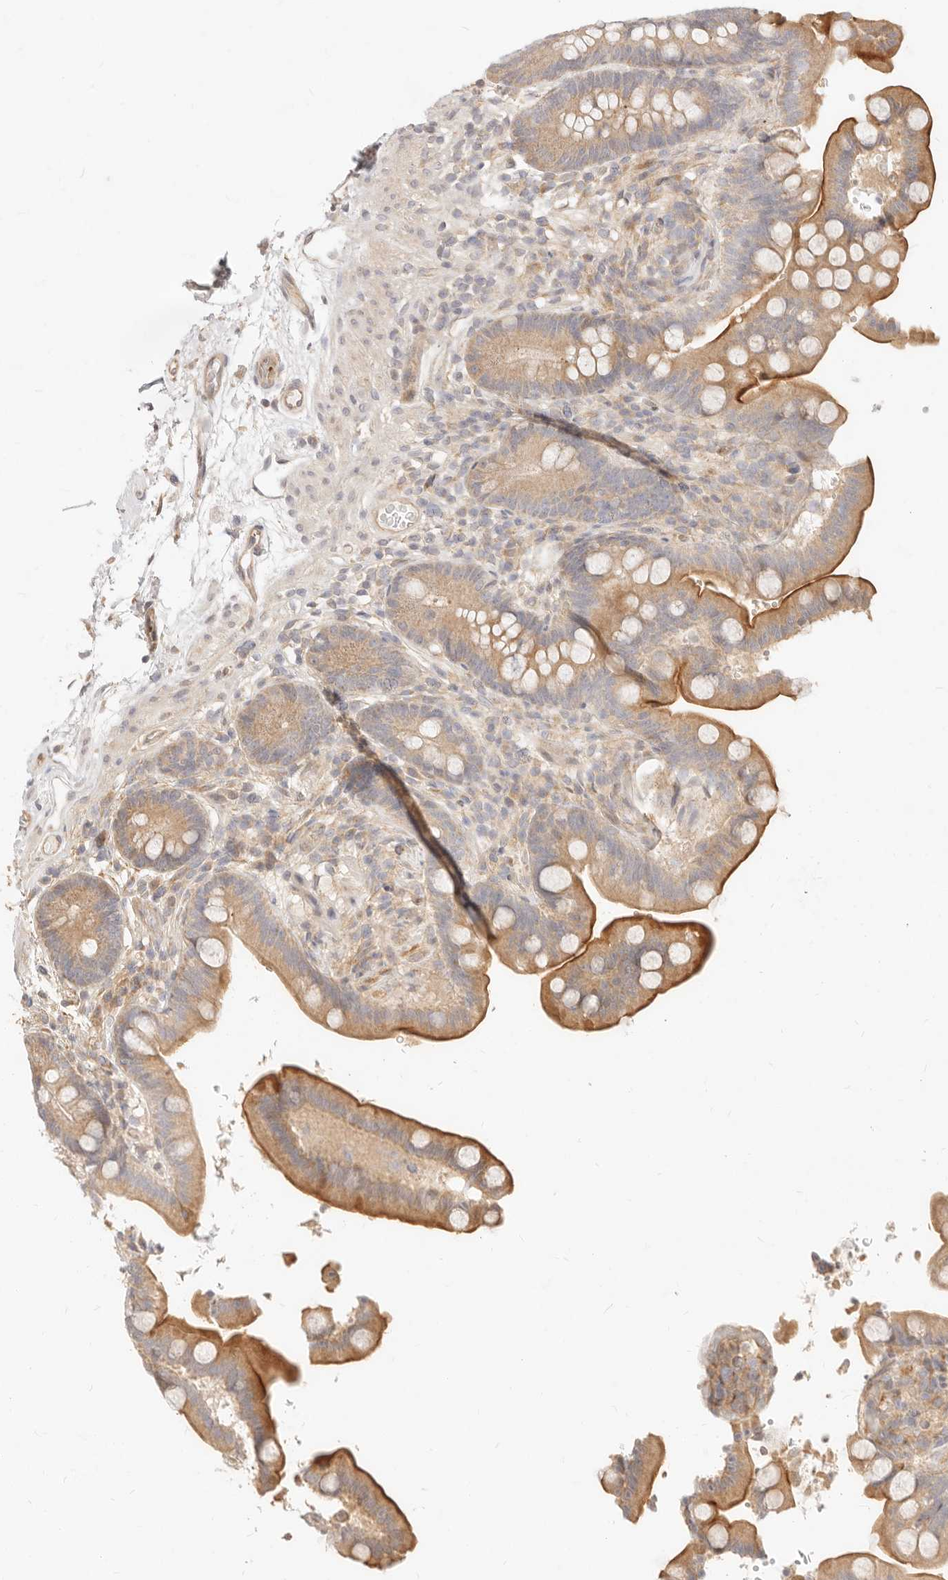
{"staining": {"intensity": "weak", "quantity": ">75%", "location": "cytoplasmic/membranous"}, "tissue": "colon", "cell_type": "Endothelial cells", "image_type": "normal", "snomed": [{"axis": "morphology", "description": "Normal tissue, NOS"}, {"axis": "topography", "description": "Smooth muscle"}, {"axis": "topography", "description": "Colon"}], "caption": "This histopathology image shows IHC staining of benign colon, with low weak cytoplasmic/membranous staining in approximately >75% of endothelial cells.", "gene": "UBXN10", "patient": {"sex": "male", "age": 73}}